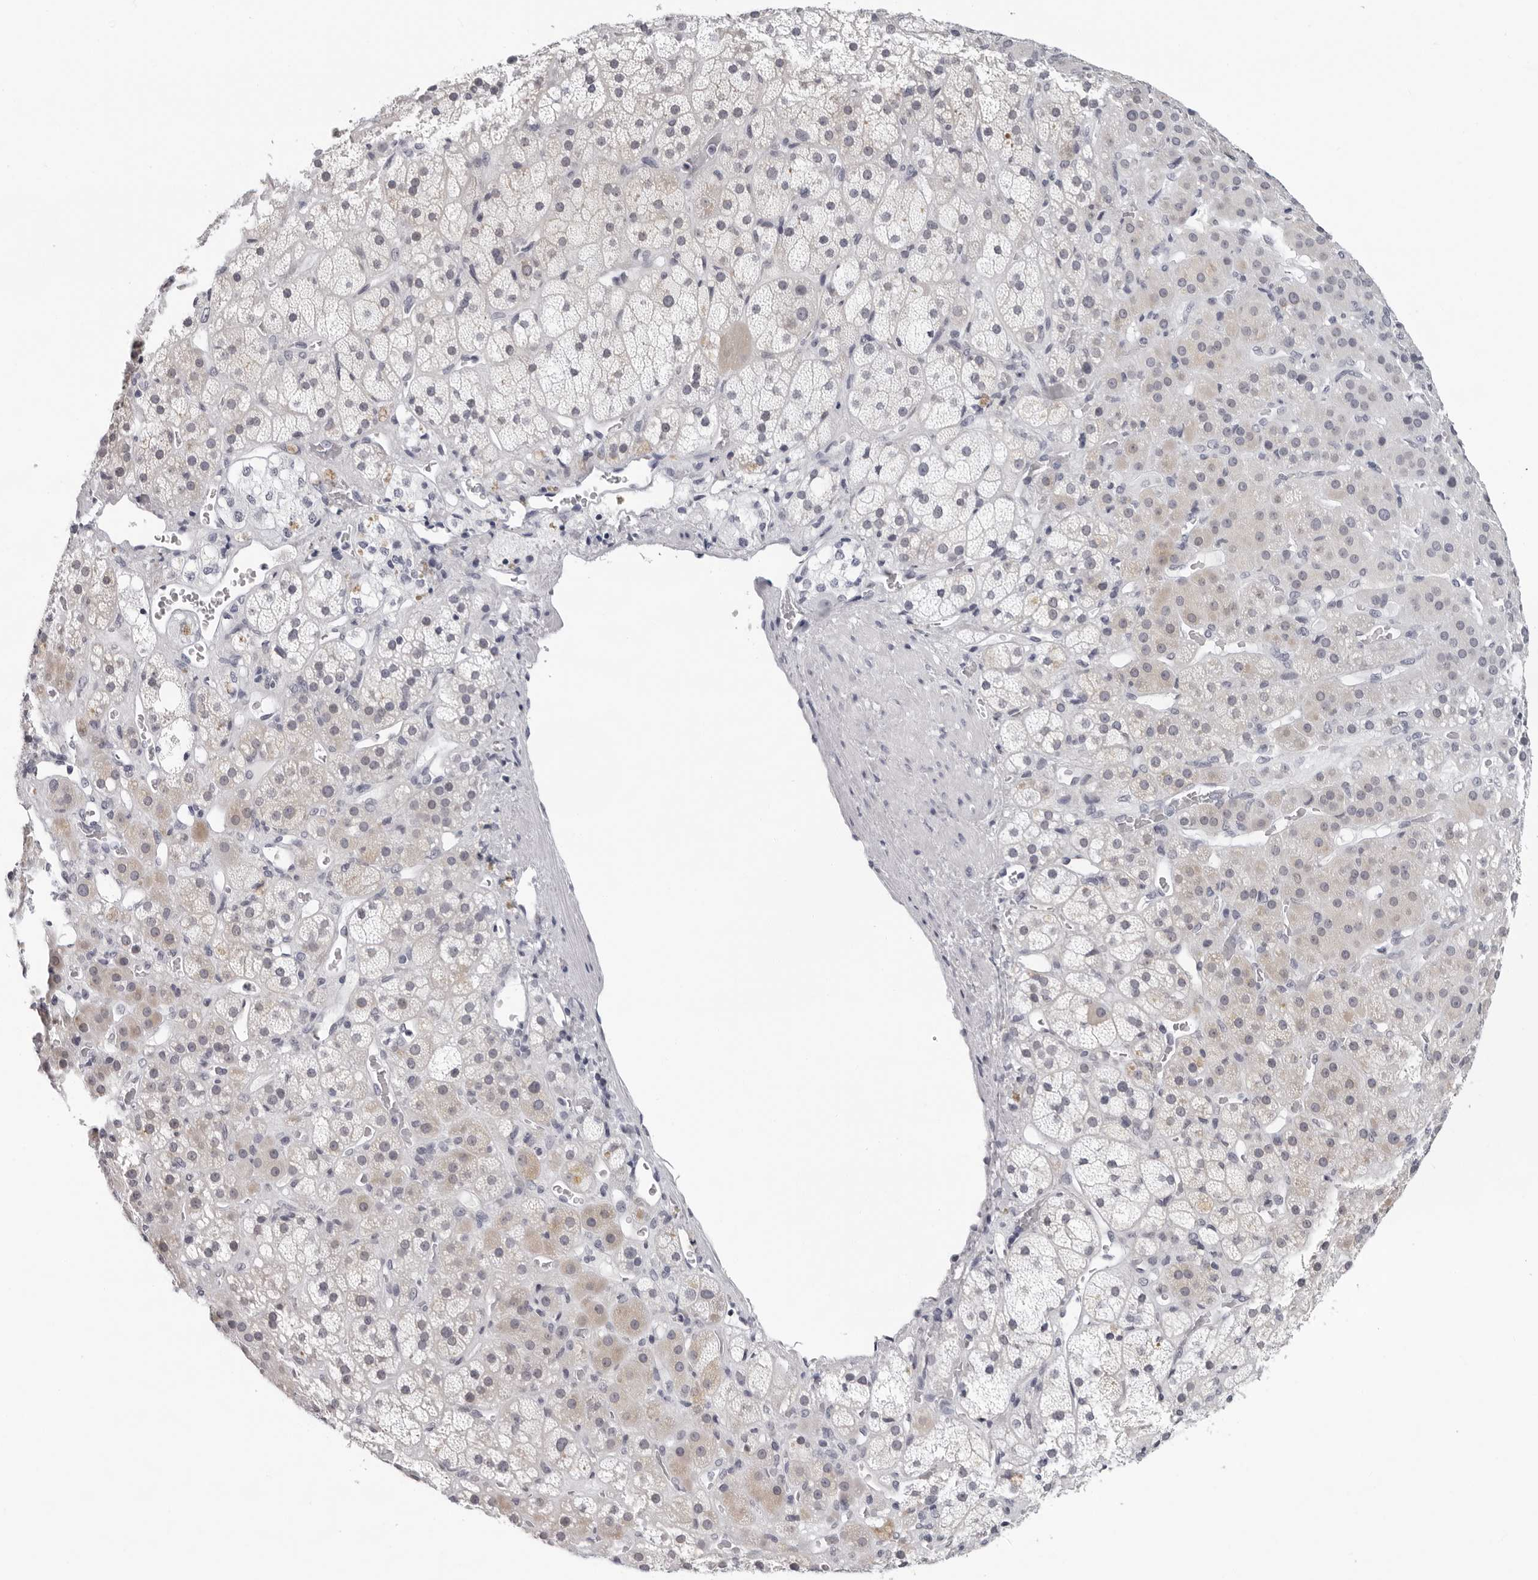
{"staining": {"intensity": "negative", "quantity": "none", "location": "none"}, "tissue": "adrenal gland", "cell_type": "Glandular cells", "image_type": "normal", "snomed": [{"axis": "morphology", "description": "Normal tissue, NOS"}, {"axis": "topography", "description": "Adrenal gland"}], "caption": "Immunohistochemical staining of benign adrenal gland reveals no significant positivity in glandular cells.", "gene": "CCDC28B", "patient": {"sex": "male", "age": 57}}